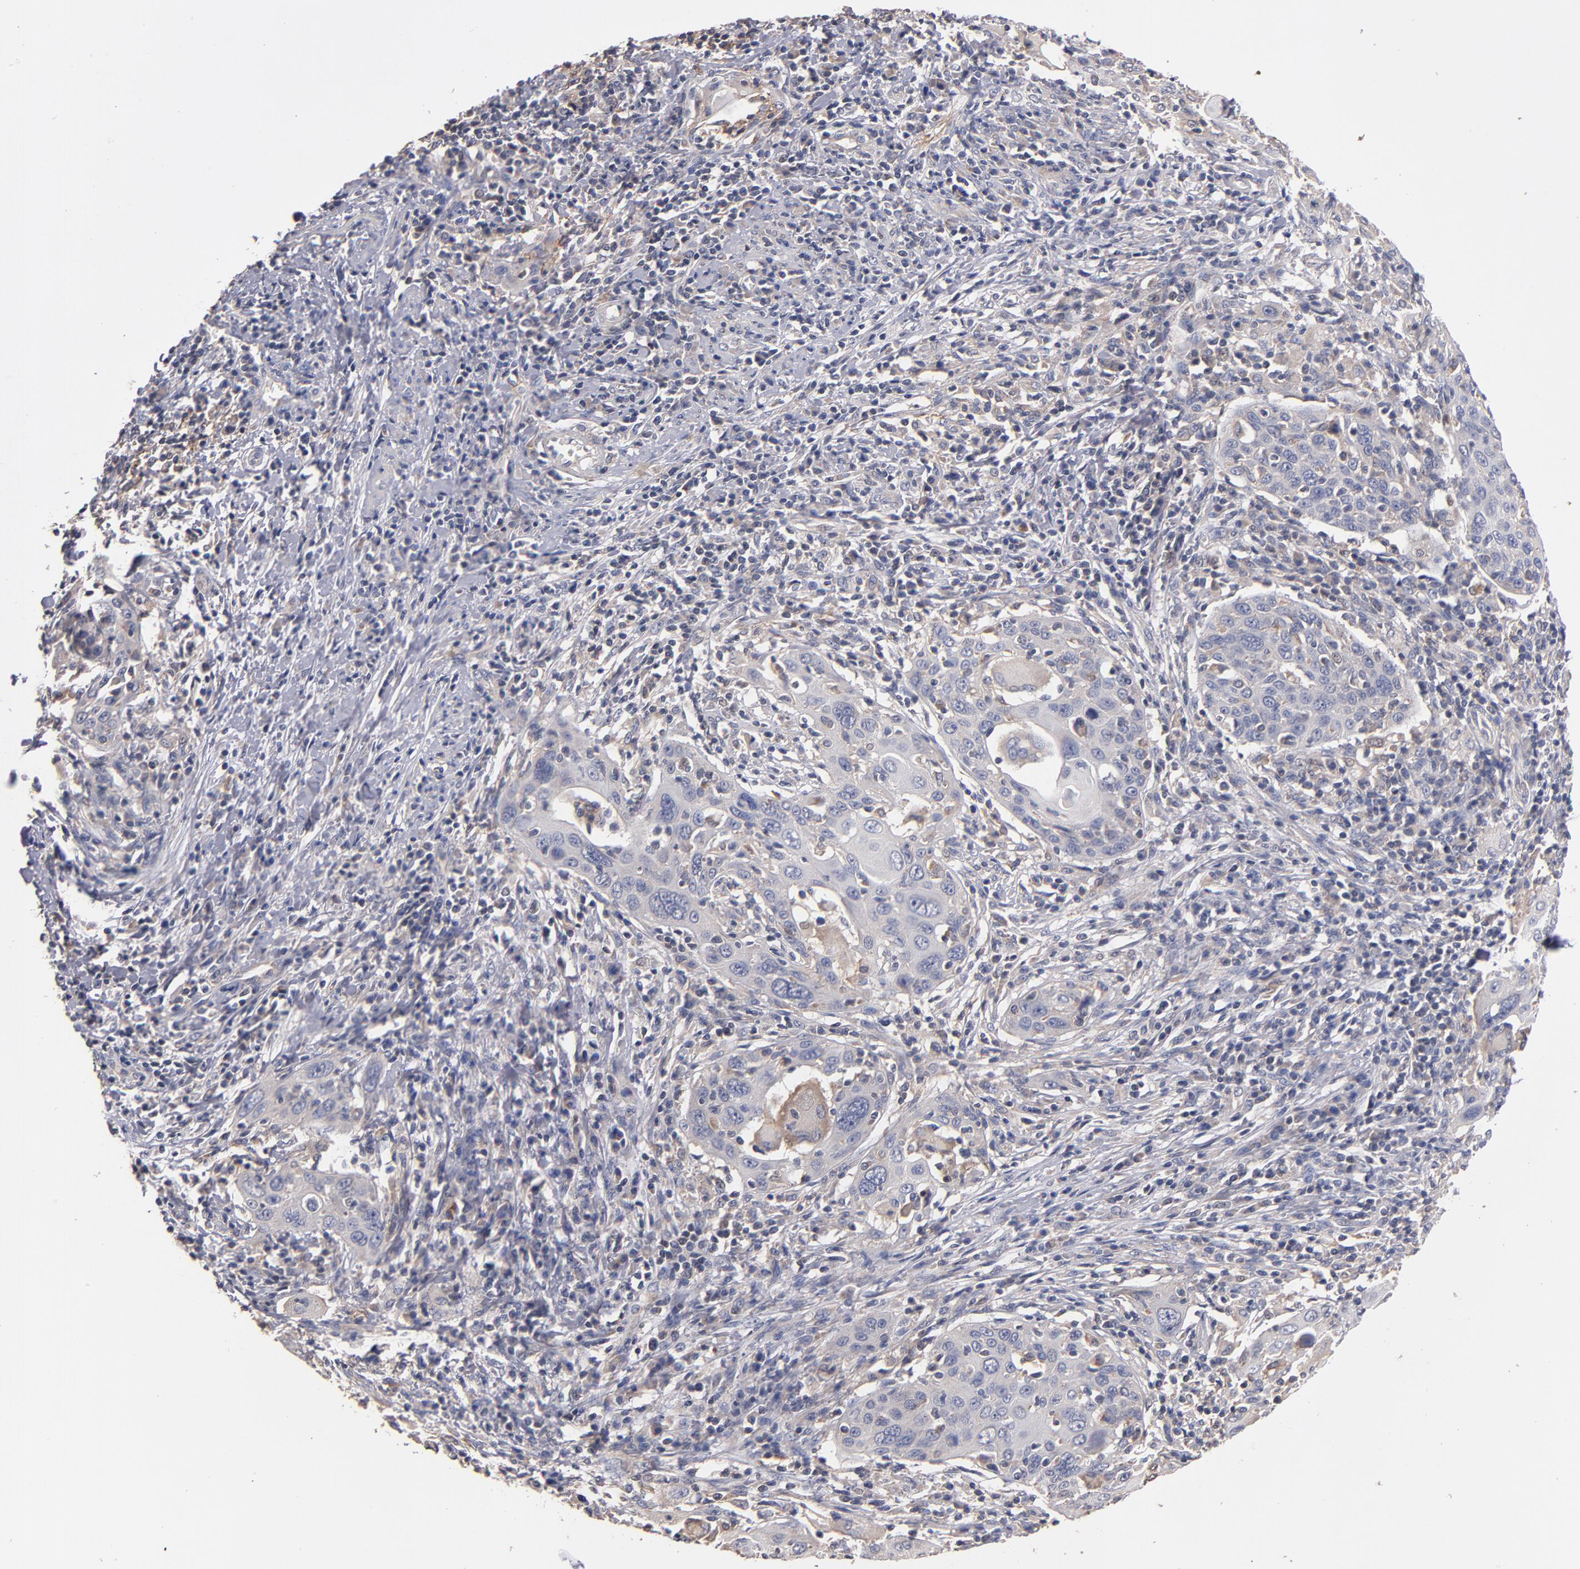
{"staining": {"intensity": "weak", "quantity": "<25%", "location": "cytoplasmic/membranous"}, "tissue": "cervical cancer", "cell_type": "Tumor cells", "image_type": "cancer", "snomed": [{"axis": "morphology", "description": "Squamous cell carcinoma, NOS"}, {"axis": "topography", "description": "Cervix"}], "caption": "High magnification brightfield microscopy of cervical cancer stained with DAB (brown) and counterstained with hematoxylin (blue): tumor cells show no significant staining. (Stains: DAB immunohistochemistry (IHC) with hematoxylin counter stain, Microscopy: brightfield microscopy at high magnification).", "gene": "DACT1", "patient": {"sex": "female", "age": 54}}